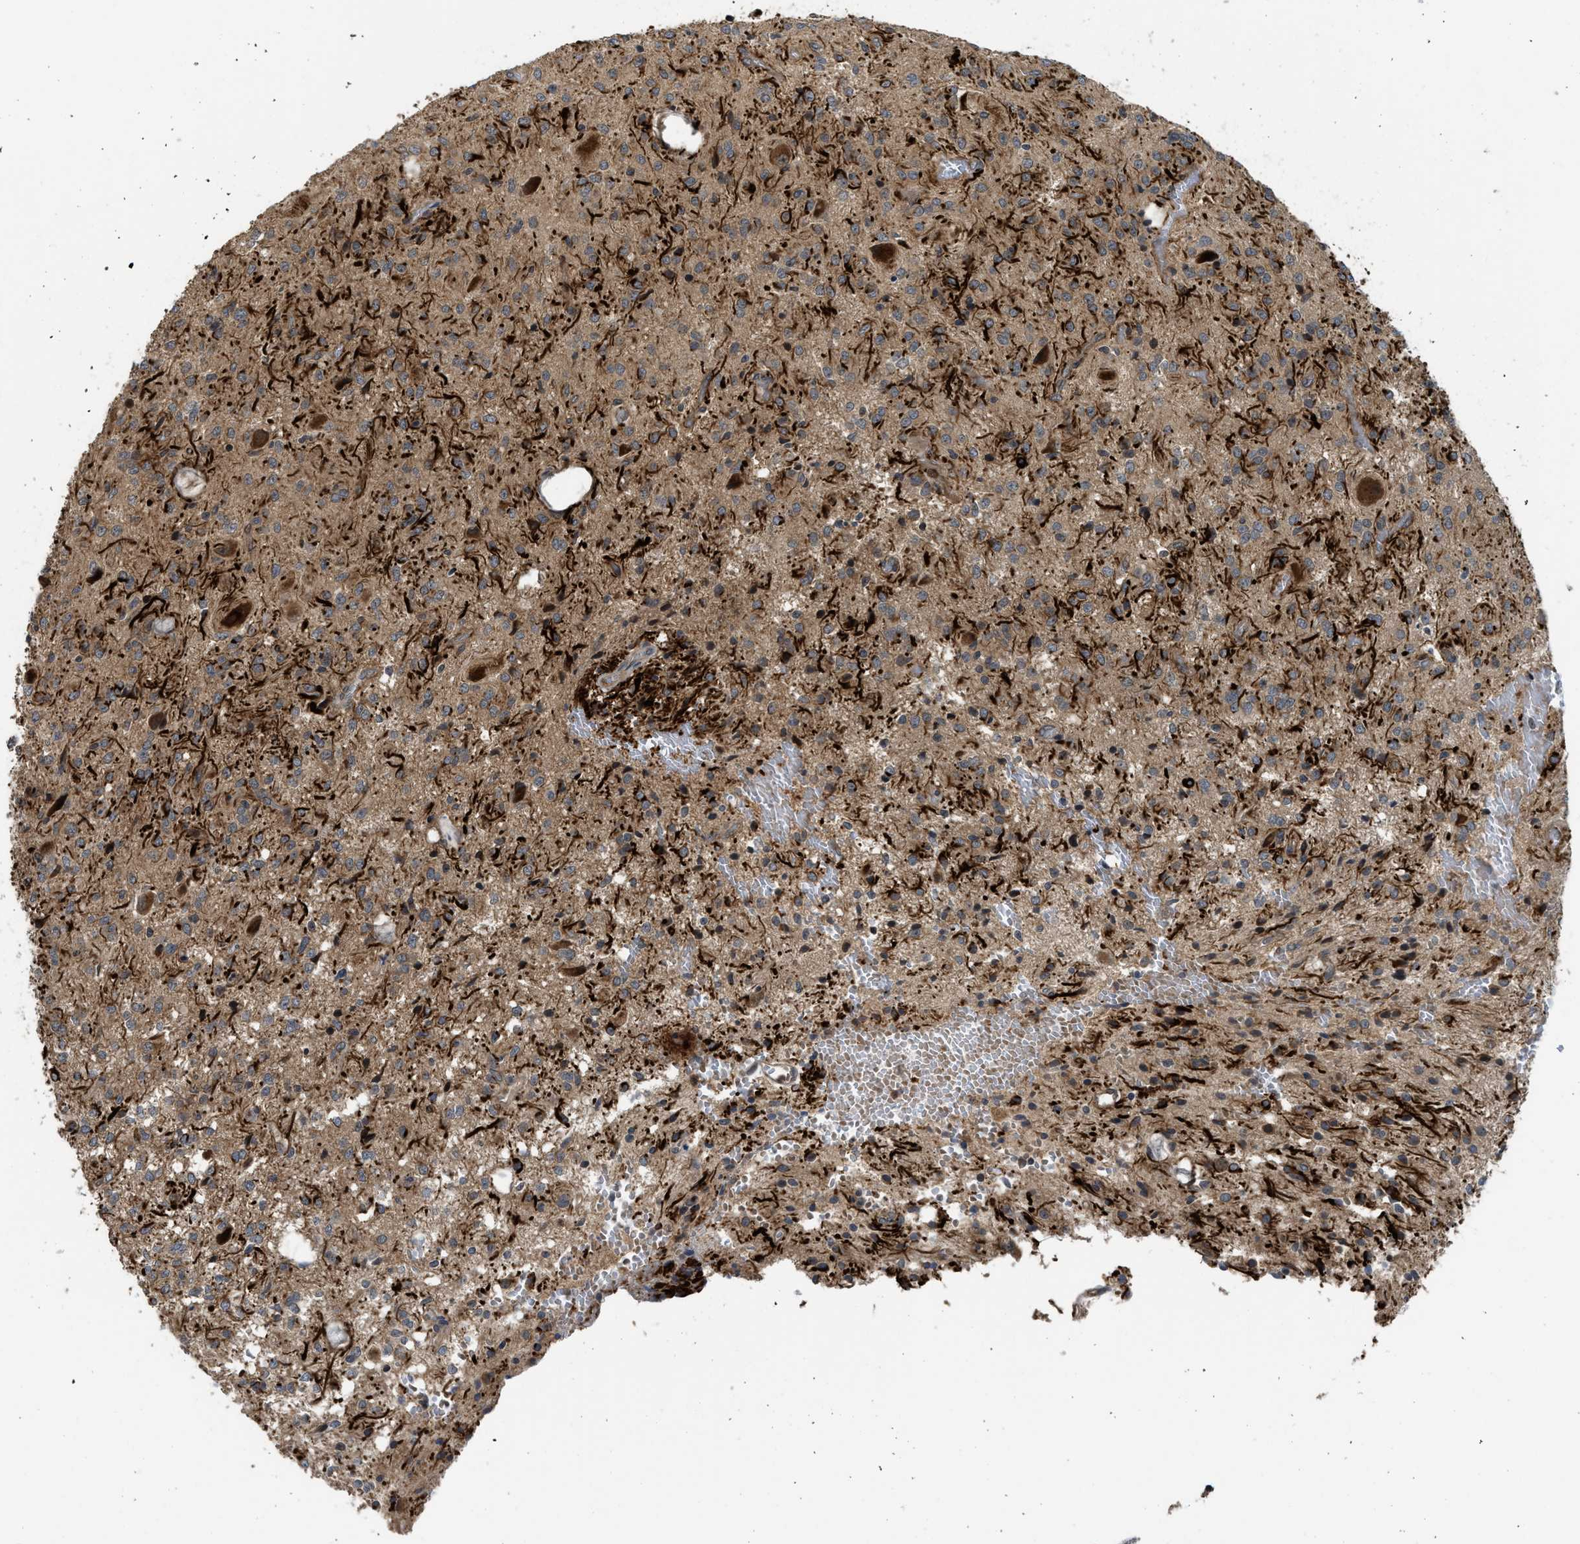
{"staining": {"intensity": "moderate", "quantity": ">75%", "location": "cytoplasmic/membranous"}, "tissue": "glioma", "cell_type": "Tumor cells", "image_type": "cancer", "snomed": [{"axis": "morphology", "description": "Glioma, malignant, High grade"}, {"axis": "topography", "description": "Brain"}], "caption": "Immunohistochemical staining of human malignant high-grade glioma reveals moderate cytoplasmic/membranous protein positivity in about >75% of tumor cells.", "gene": "DNAJC28", "patient": {"sex": "female", "age": 59}}